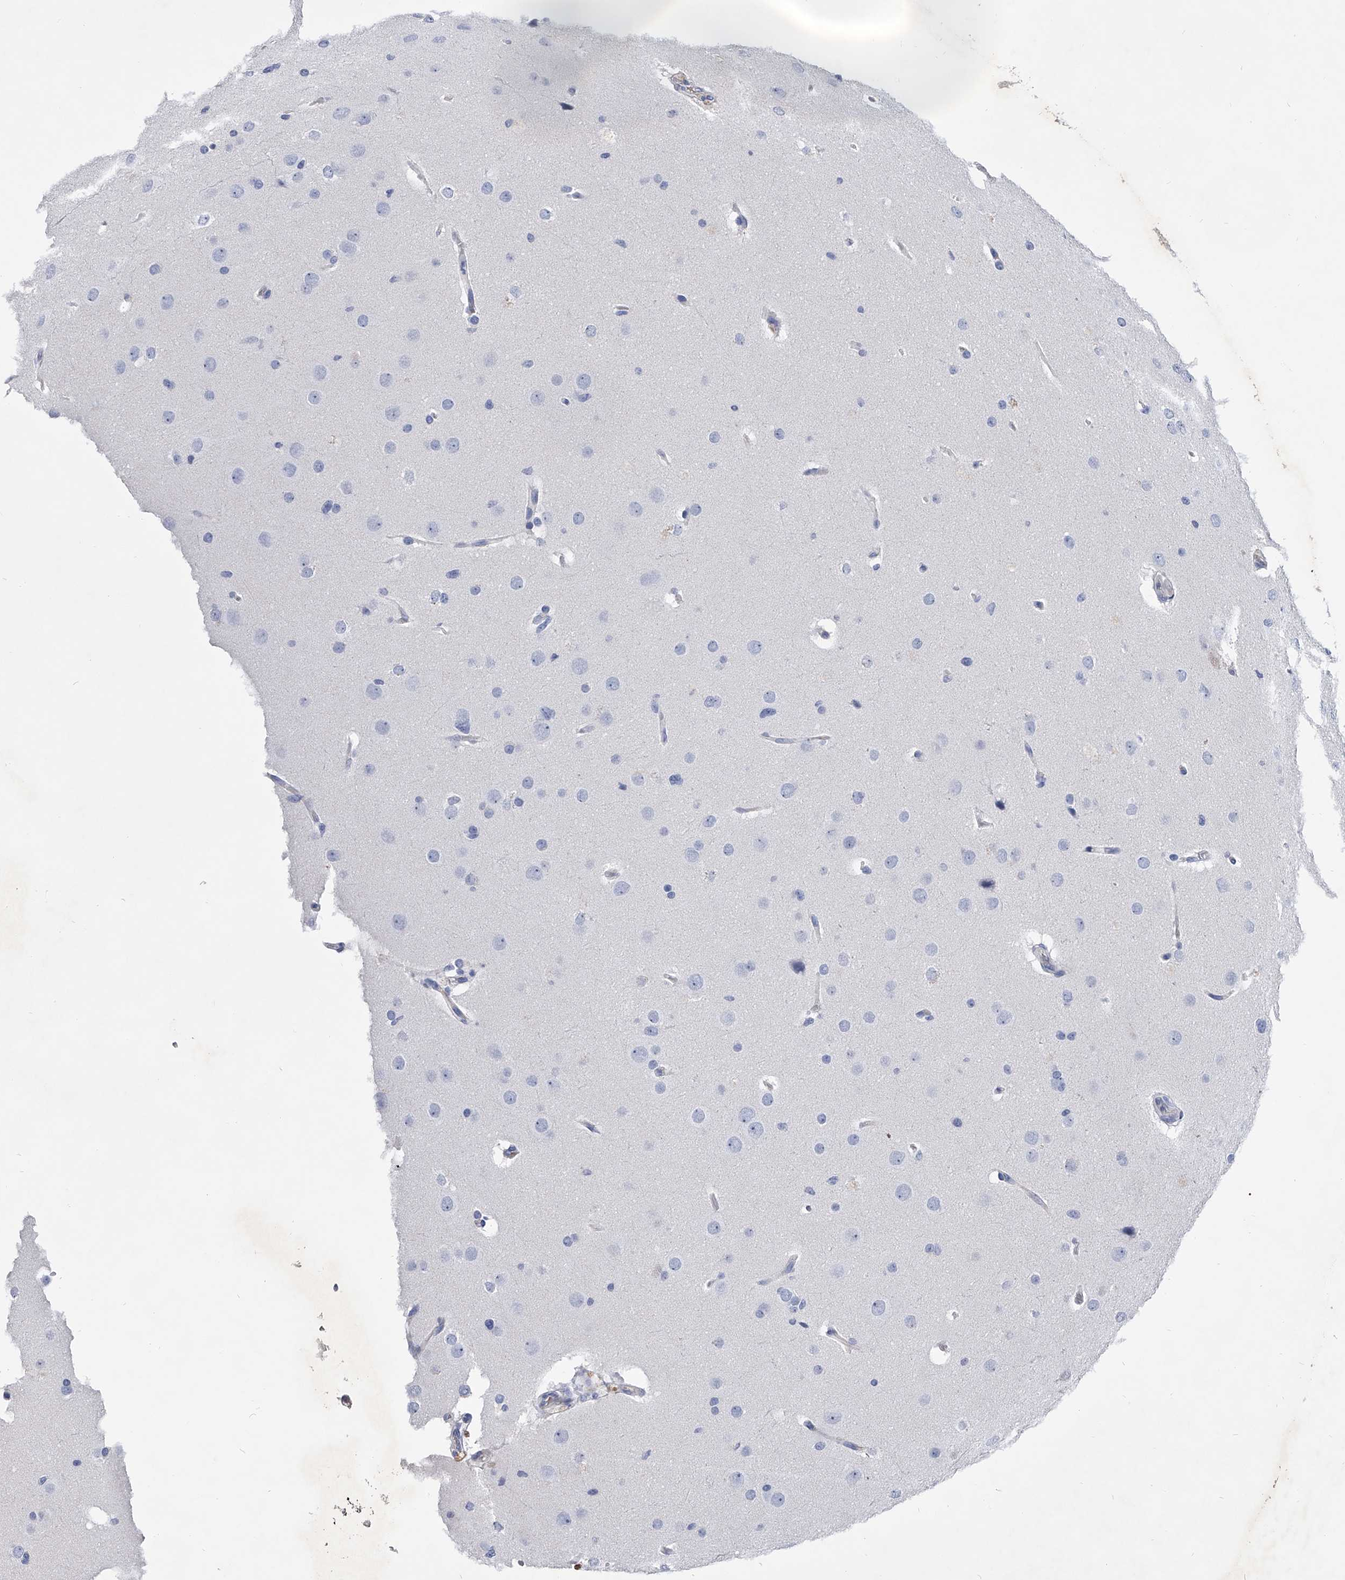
{"staining": {"intensity": "negative", "quantity": "none", "location": "none"}, "tissue": "glioma", "cell_type": "Tumor cells", "image_type": "cancer", "snomed": [{"axis": "morphology", "description": "Glioma, malignant, Low grade"}, {"axis": "topography", "description": "Brain"}], "caption": "An immunohistochemistry micrograph of malignant glioma (low-grade) is shown. There is no staining in tumor cells of malignant glioma (low-grade). The staining is performed using DAB brown chromogen with nuclei counter-stained in using hematoxylin.", "gene": "EFCAB7", "patient": {"sex": "female", "age": 37}}